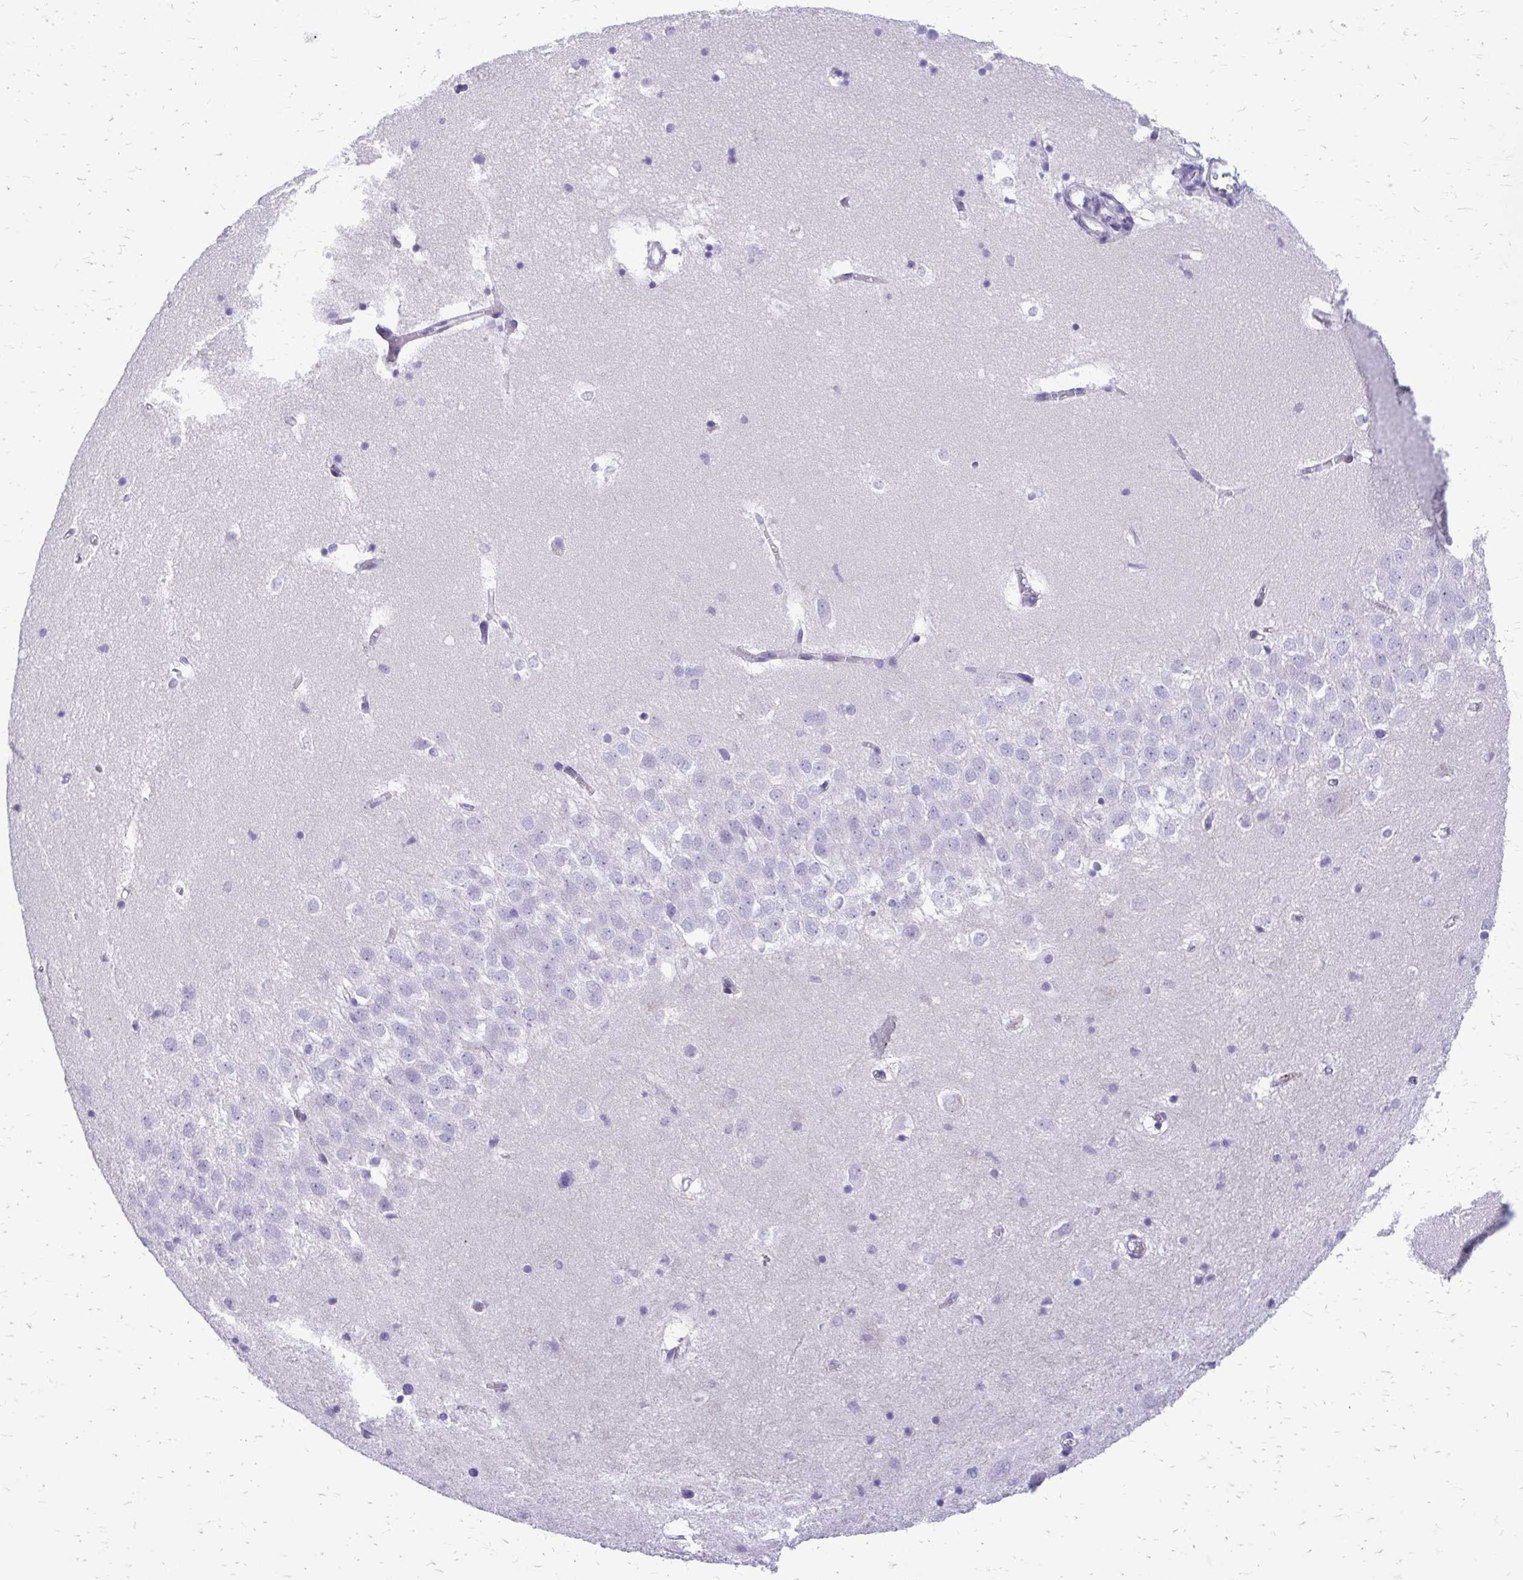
{"staining": {"intensity": "negative", "quantity": "none", "location": "none"}, "tissue": "hippocampus", "cell_type": "Glial cells", "image_type": "normal", "snomed": [{"axis": "morphology", "description": "Normal tissue, NOS"}, {"axis": "topography", "description": "Hippocampus"}], "caption": "The immunohistochemistry (IHC) micrograph has no significant positivity in glial cells of hippocampus. (IHC, brightfield microscopy, high magnification).", "gene": "LCN15", "patient": {"sex": "male", "age": 58}}